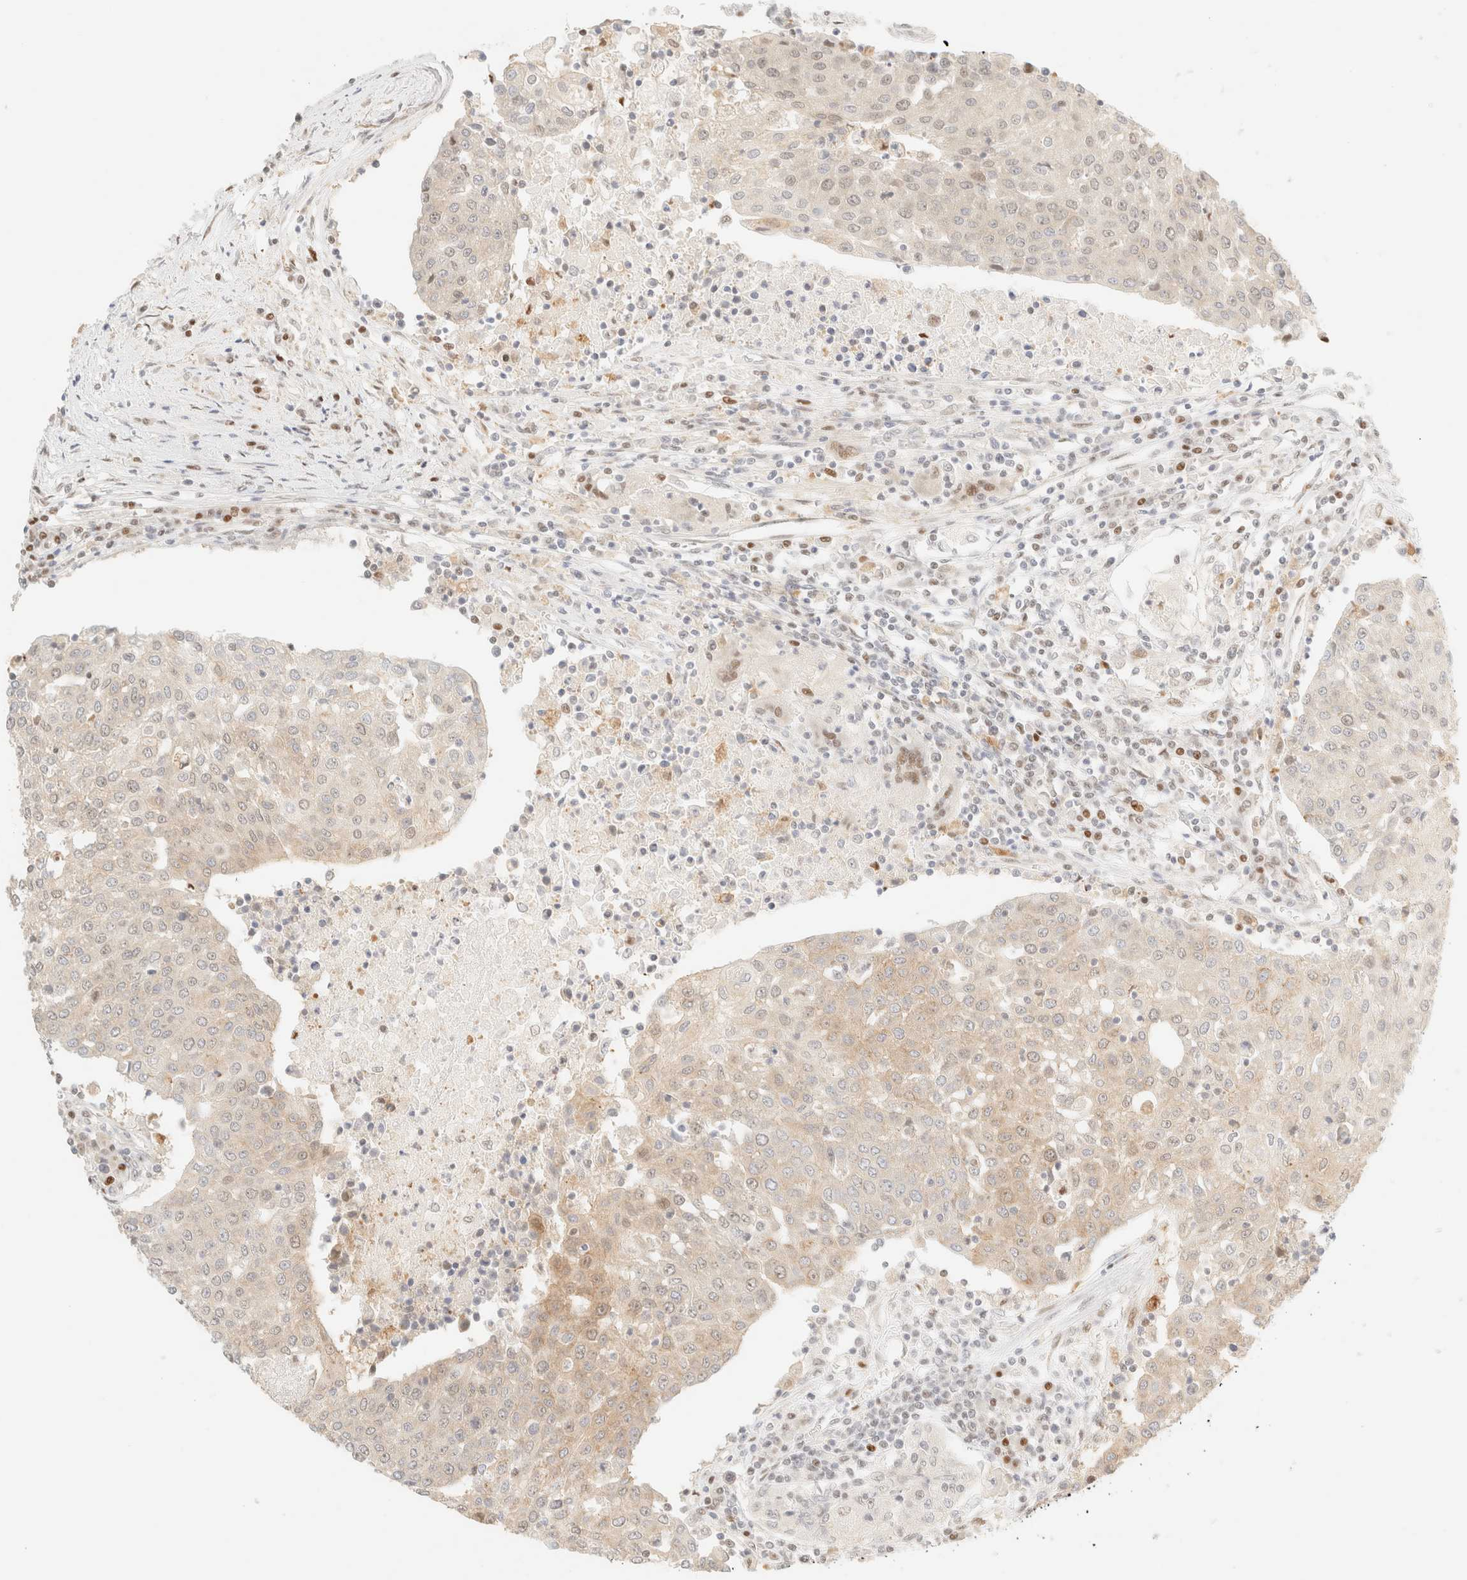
{"staining": {"intensity": "weak", "quantity": "25%-75%", "location": "cytoplasmic/membranous"}, "tissue": "urothelial cancer", "cell_type": "Tumor cells", "image_type": "cancer", "snomed": [{"axis": "morphology", "description": "Urothelial carcinoma, High grade"}, {"axis": "topography", "description": "Urinary bladder"}], "caption": "Approximately 25%-75% of tumor cells in human urothelial cancer reveal weak cytoplasmic/membranous protein positivity as visualized by brown immunohistochemical staining.", "gene": "TSR1", "patient": {"sex": "female", "age": 85}}